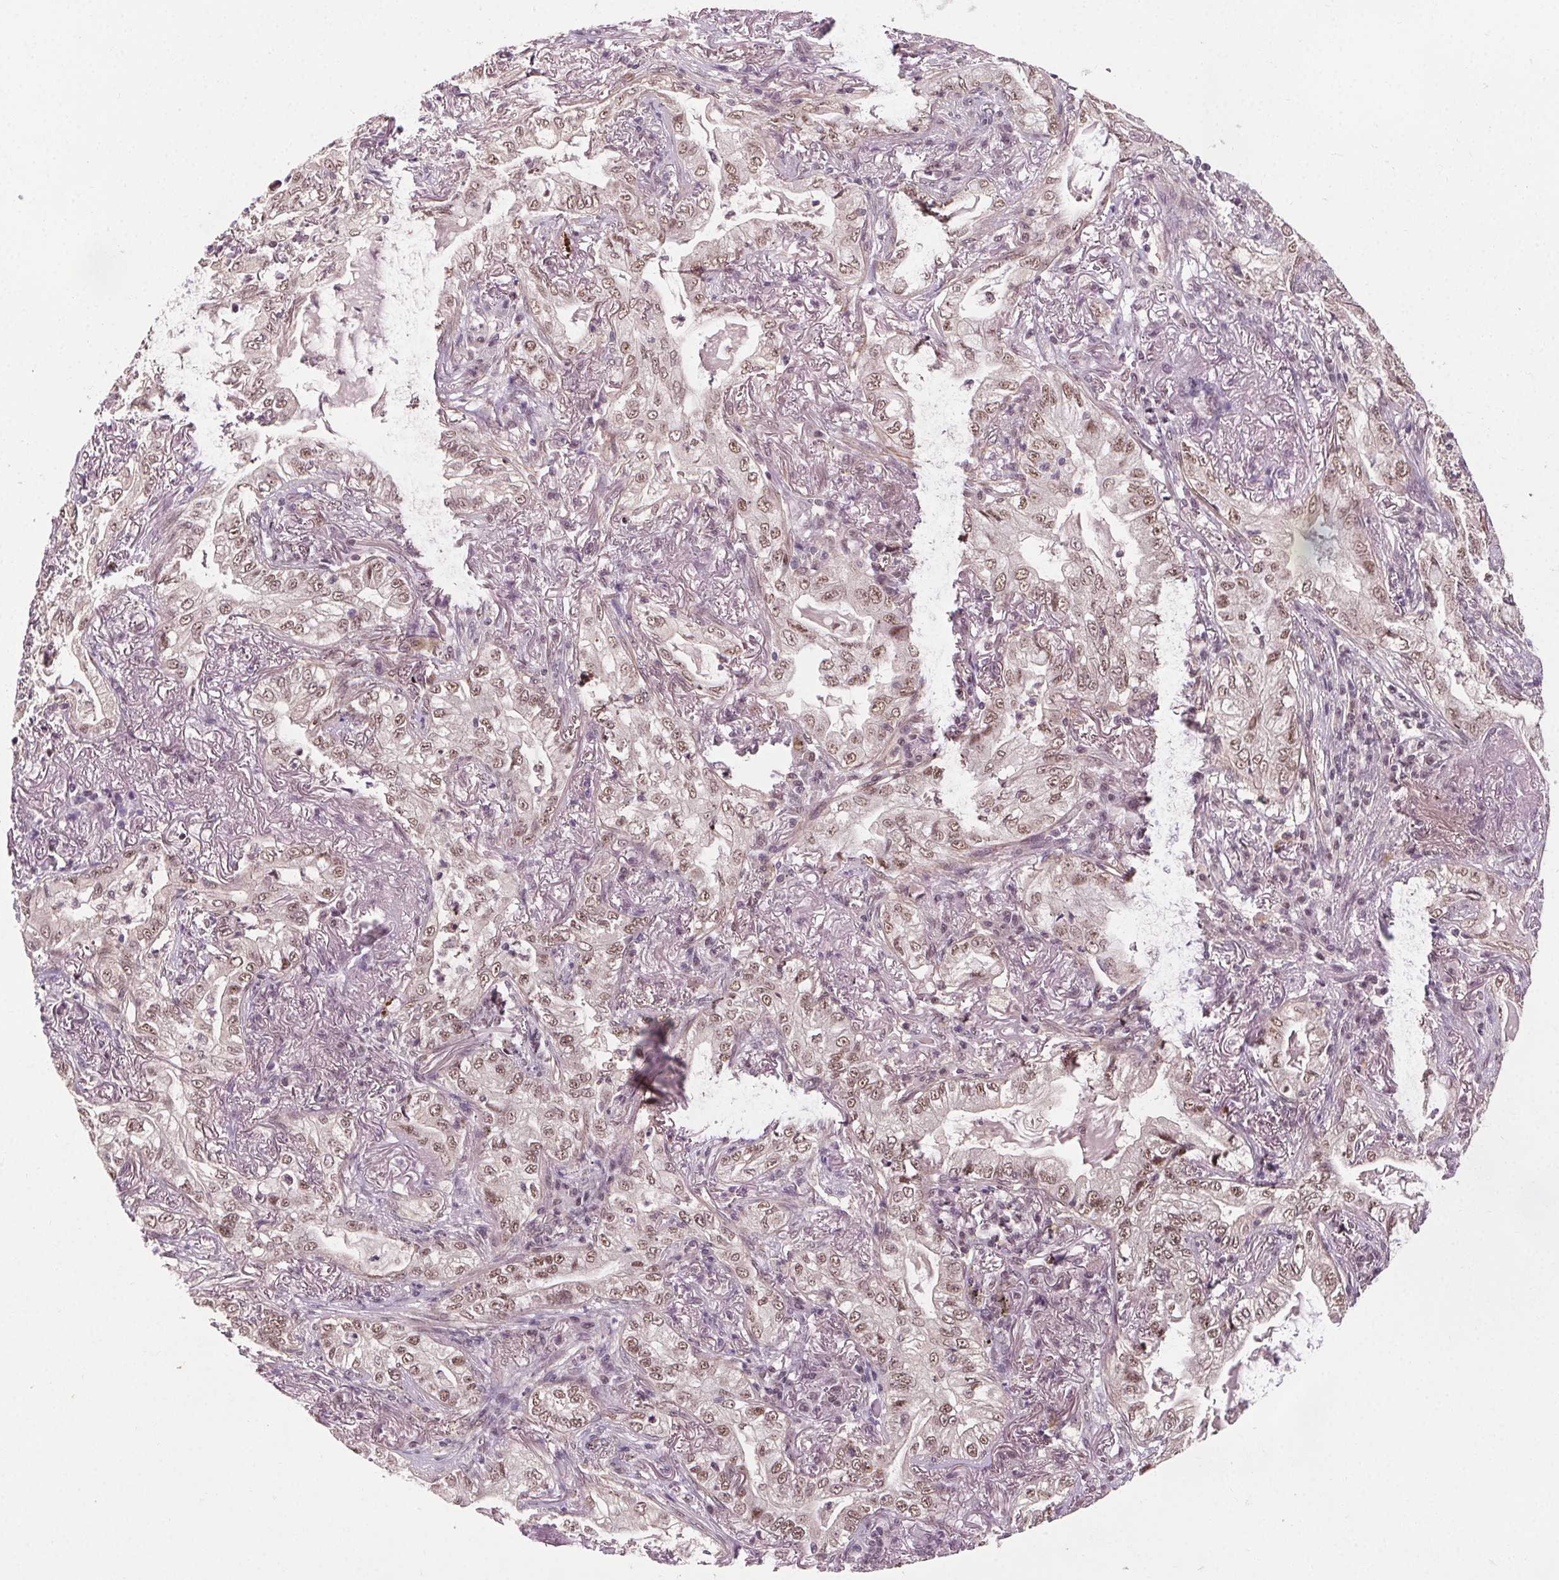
{"staining": {"intensity": "moderate", "quantity": ">75%", "location": "nuclear"}, "tissue": "lung cancer", "cell_type": "Tumor cells", "image_type": "cancer", "snomed": [{"axis": "morphology", "description": "Adenocarcinoma, NOS"}, {"axis": "topography", "description": "Lung"}], "caption": "A medium amount of moderate nuclear staining is present in about >75% of tumor cells in adenocarcinoma (lung) tissue.", "gene": "MED6", "patient": {"sex": "female", "age": 73}}